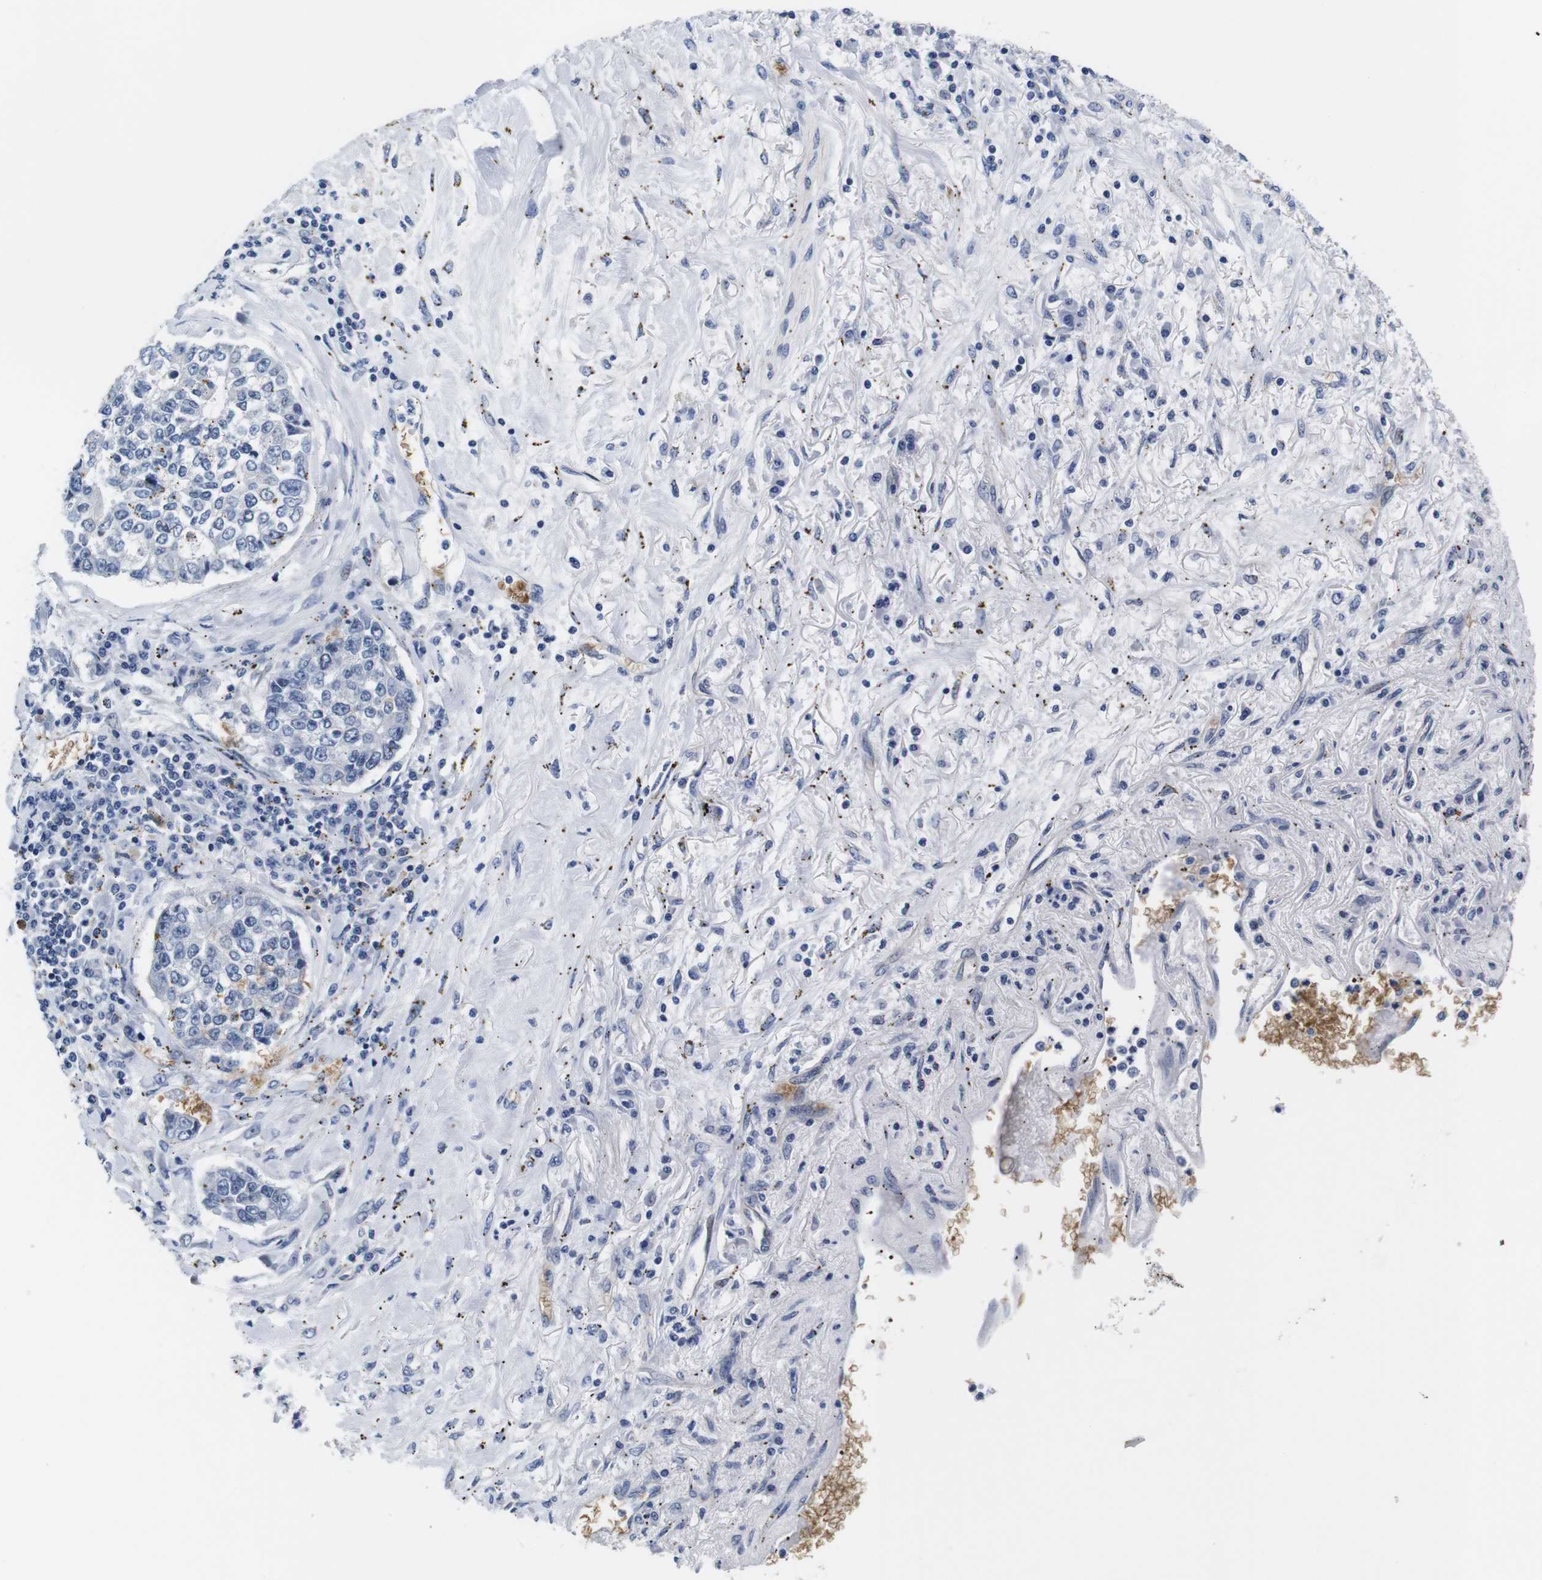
{"staining": {"intensity": "negative", "quantity": "none", "location": "none"}, "tissue": "lung cancer", "cell_type": "Tumor cells", "image_type": "cancer", "snomed": [{"axis": "morphology", "description": "Adenocarcinoma, NOS"}, {"axis": "topography", "description": "Lung"}], "caption": "There is no significant staining in tumor cells of lung adenocarcinoma. The staining is performed using DAB (3,3'-diaminobenzidine) brown chromogen with nuclei counter-stained in using hematoxylin.", "gene": "SOCS3", "patient": {"sex": "male", "age": 49}}